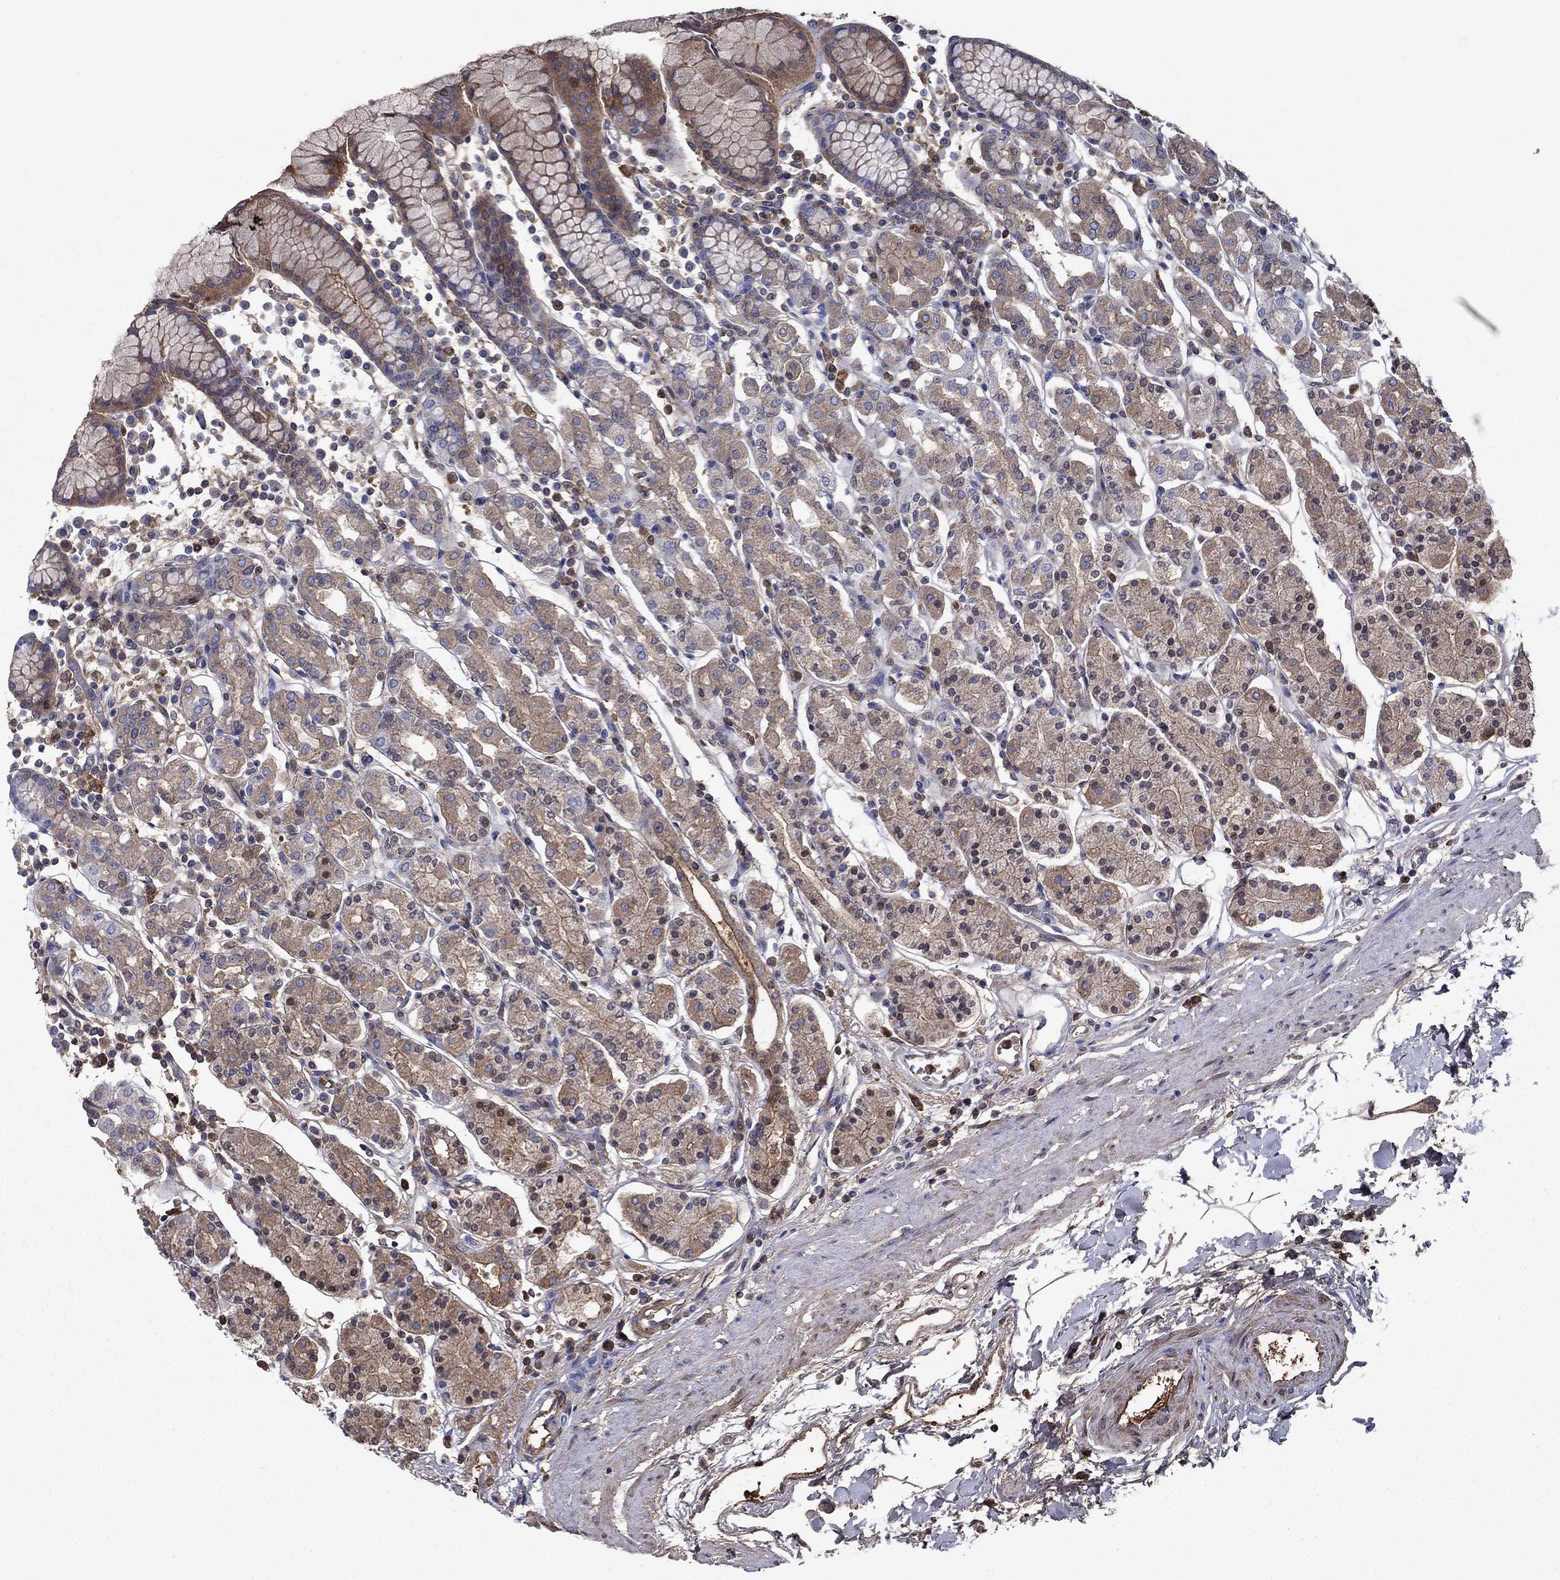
{"staining": {"intensity": "moderate", "quantity": "<25%", "location": "cytoplasmic/membranous"}, "tissue": "stomach", "cell_type": "Glandular cells", "image_type": "normal", "snomed": [{"axis": "morphology", "description": "Normal tissue, NOS"}, {"axis": "topography", "description": "Stomach, upper"}, {"axis": "topography", "description": "Stomach"}], "caption": "Brown immunohistochemical staining in benign human stomach displays moderate cytoplasmic/membranous positivity in approximately <25% of glandular cells.", "gene": "HPX", "patient": {"sex": "male", "age": 62}}